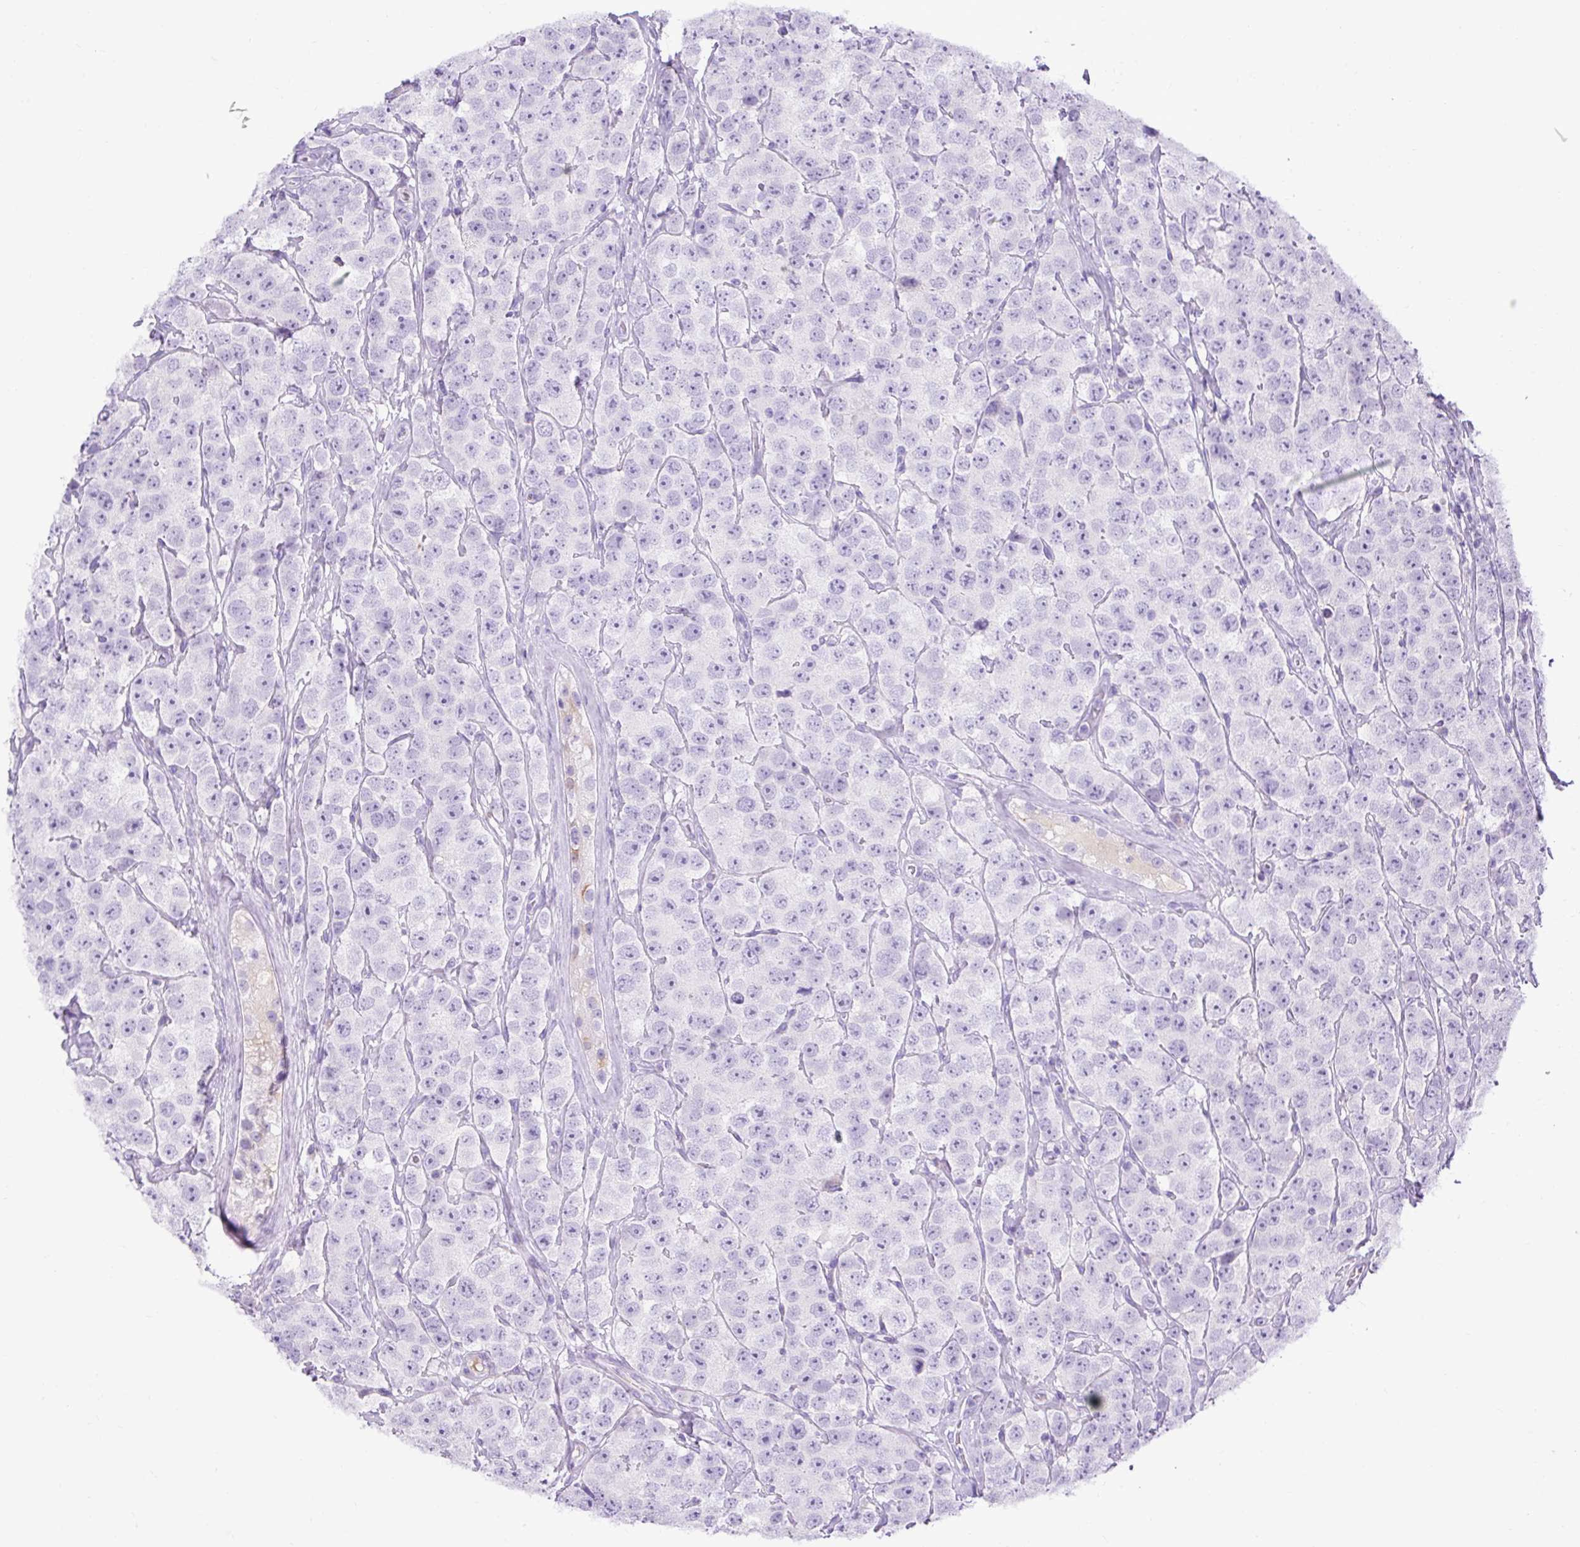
{"staining": {"intensity": "negative", "quantity": "none", "location": "none"}, "tissue": "testis cancer", "cell_type": "Tumor cells", "image_type": "cancer", "snomed": [{"axis": "morphology", "description": "Seminoma, NOS"}, {"axis": "topography", "description": "Testis"}], "caption": "Human testis seminoma stained for a protein using IHC demonstrates no staining in tumor cells.", "gene": "SPTBN5", "patient": {"sex": "male", "age": 28}}